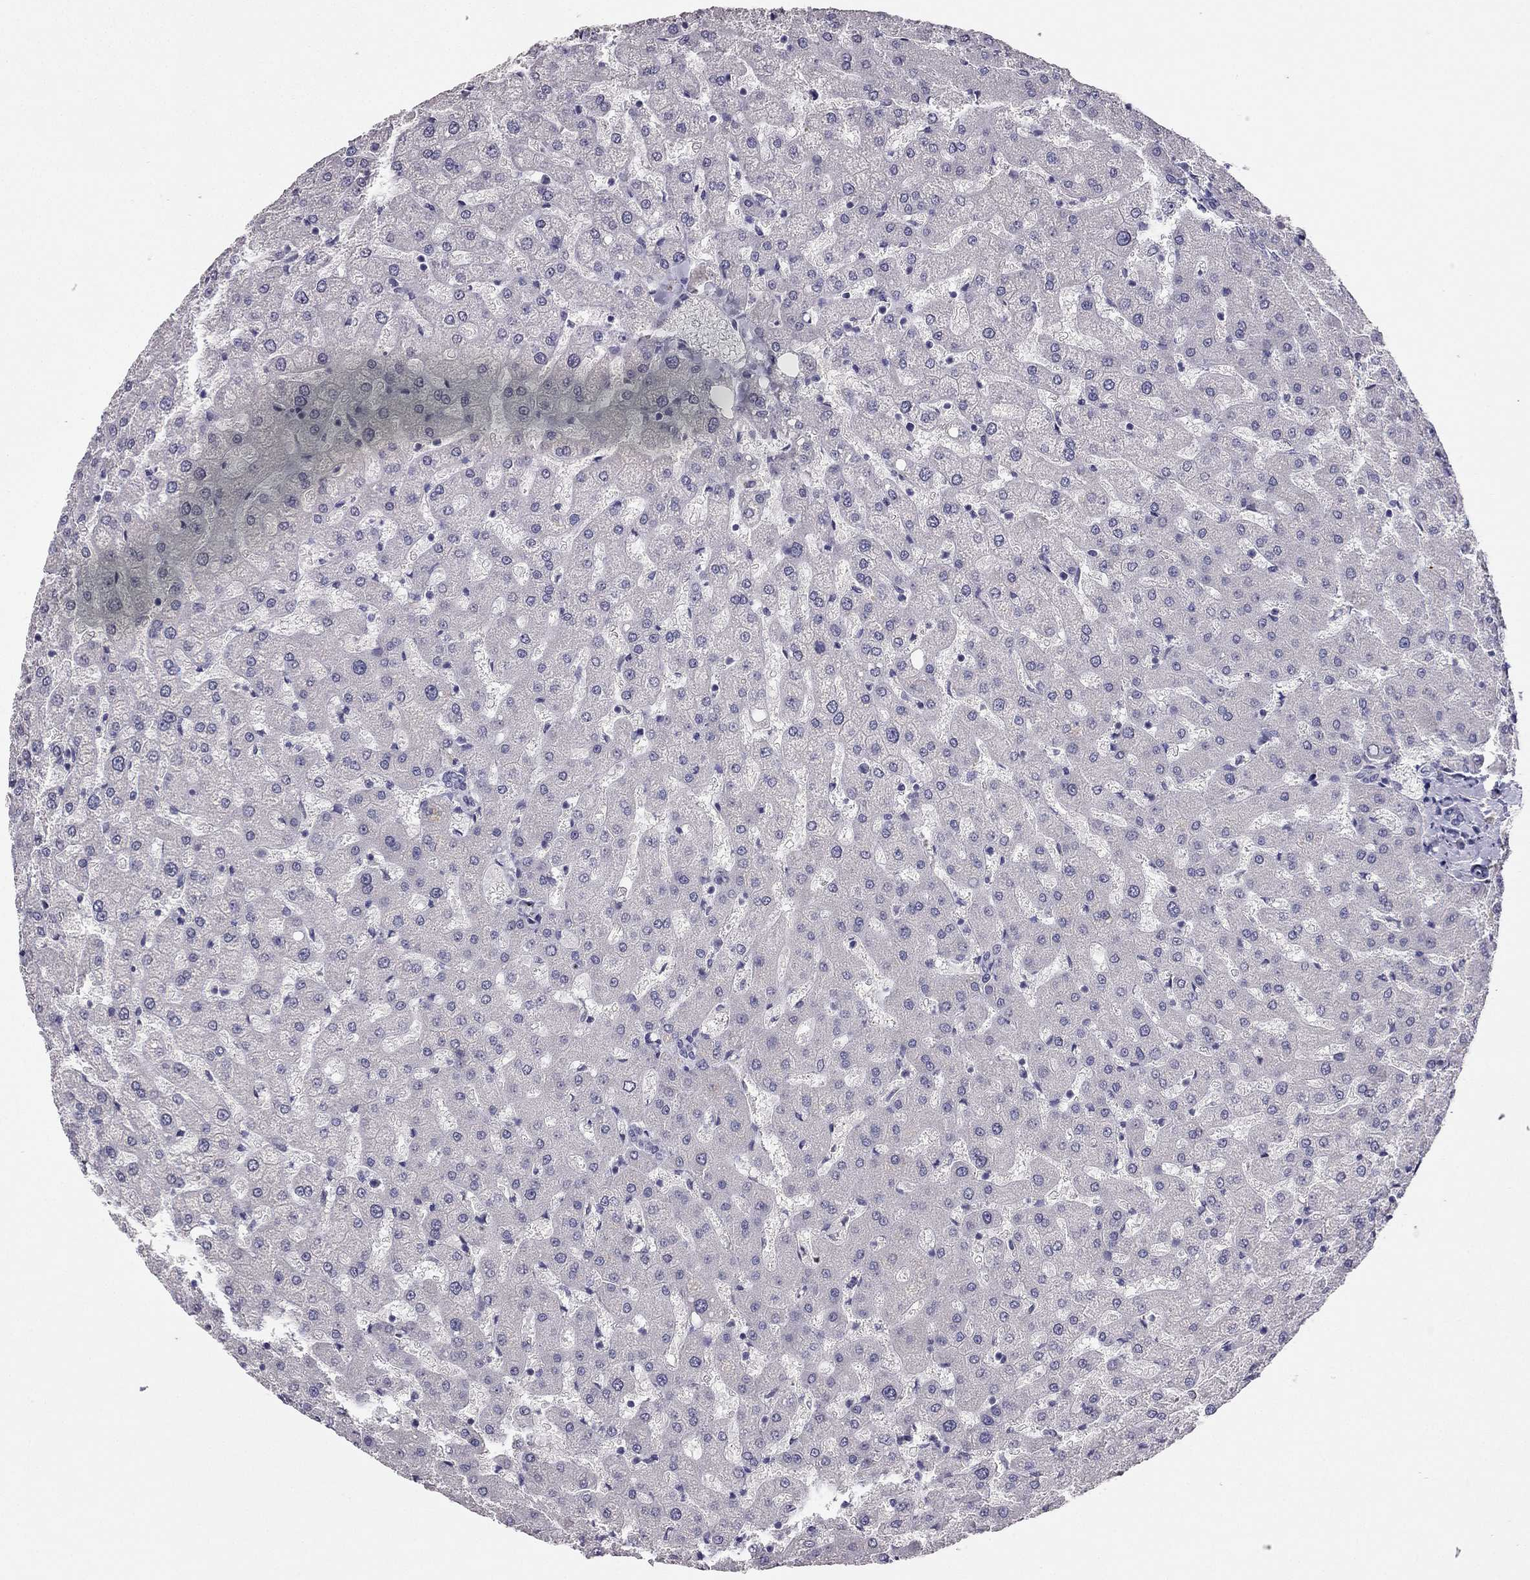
{"staining": {"intensity": "negative", "quantity": "none", "location": "none"}, "tissue": "liver", "cell_type": "Cholangiocytes", "image_type": "normal", "snomed": [{"axis": "morphology", "description": "Normal tissue, NOS"}, {"axis": "topography", "description": "Liver"}], "caption": "A histopathology image of liver stained for a protein reveals no brown staining in cholangiocytes. (DAB IHC, high magnification).", "gene": "CALB2", "patient": {"sex": "female", "age": 50}}